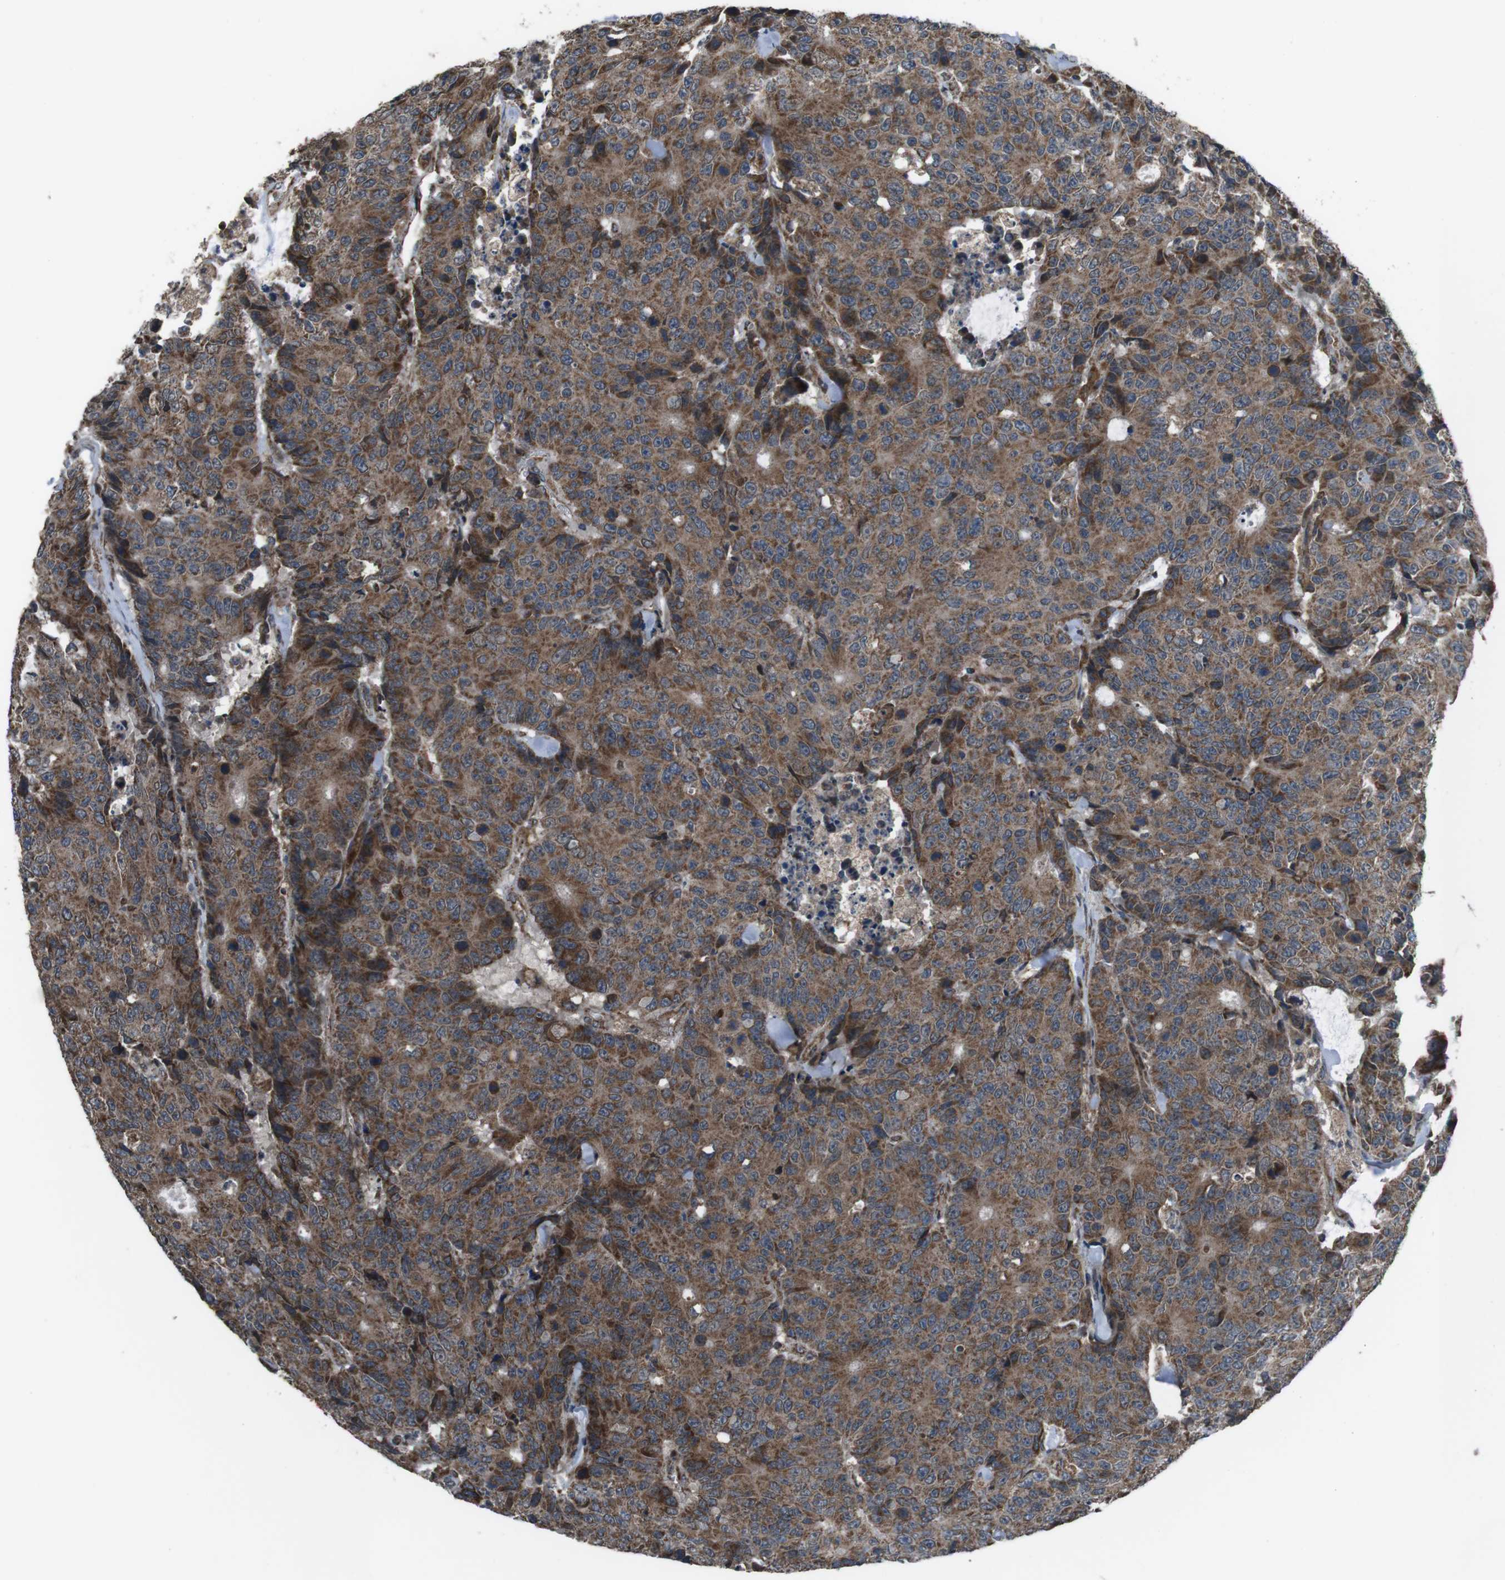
{"staining": {"intensity": "moderate", "quantity": ">75%", "location": "cytoplasmic/membranous"}, "tissue": "colorectal cancer", "cell_type": "Tumor cells", "image_type": "cancer", "snomed": [{"axis": "morphology", "description": "Adenocarcinoma, NOS"}, {"axis": "topography", "description": "Colon"}], "caption": "About >75% of tumor cells in human adenocarcinoma (colorectal) reveal moderate cytoplasmic/membranous protein positivity as visualized by brown immunohistochemical staining.", "gene": "GIMAP8", "patient": {"sex": "female", "age": 86}}